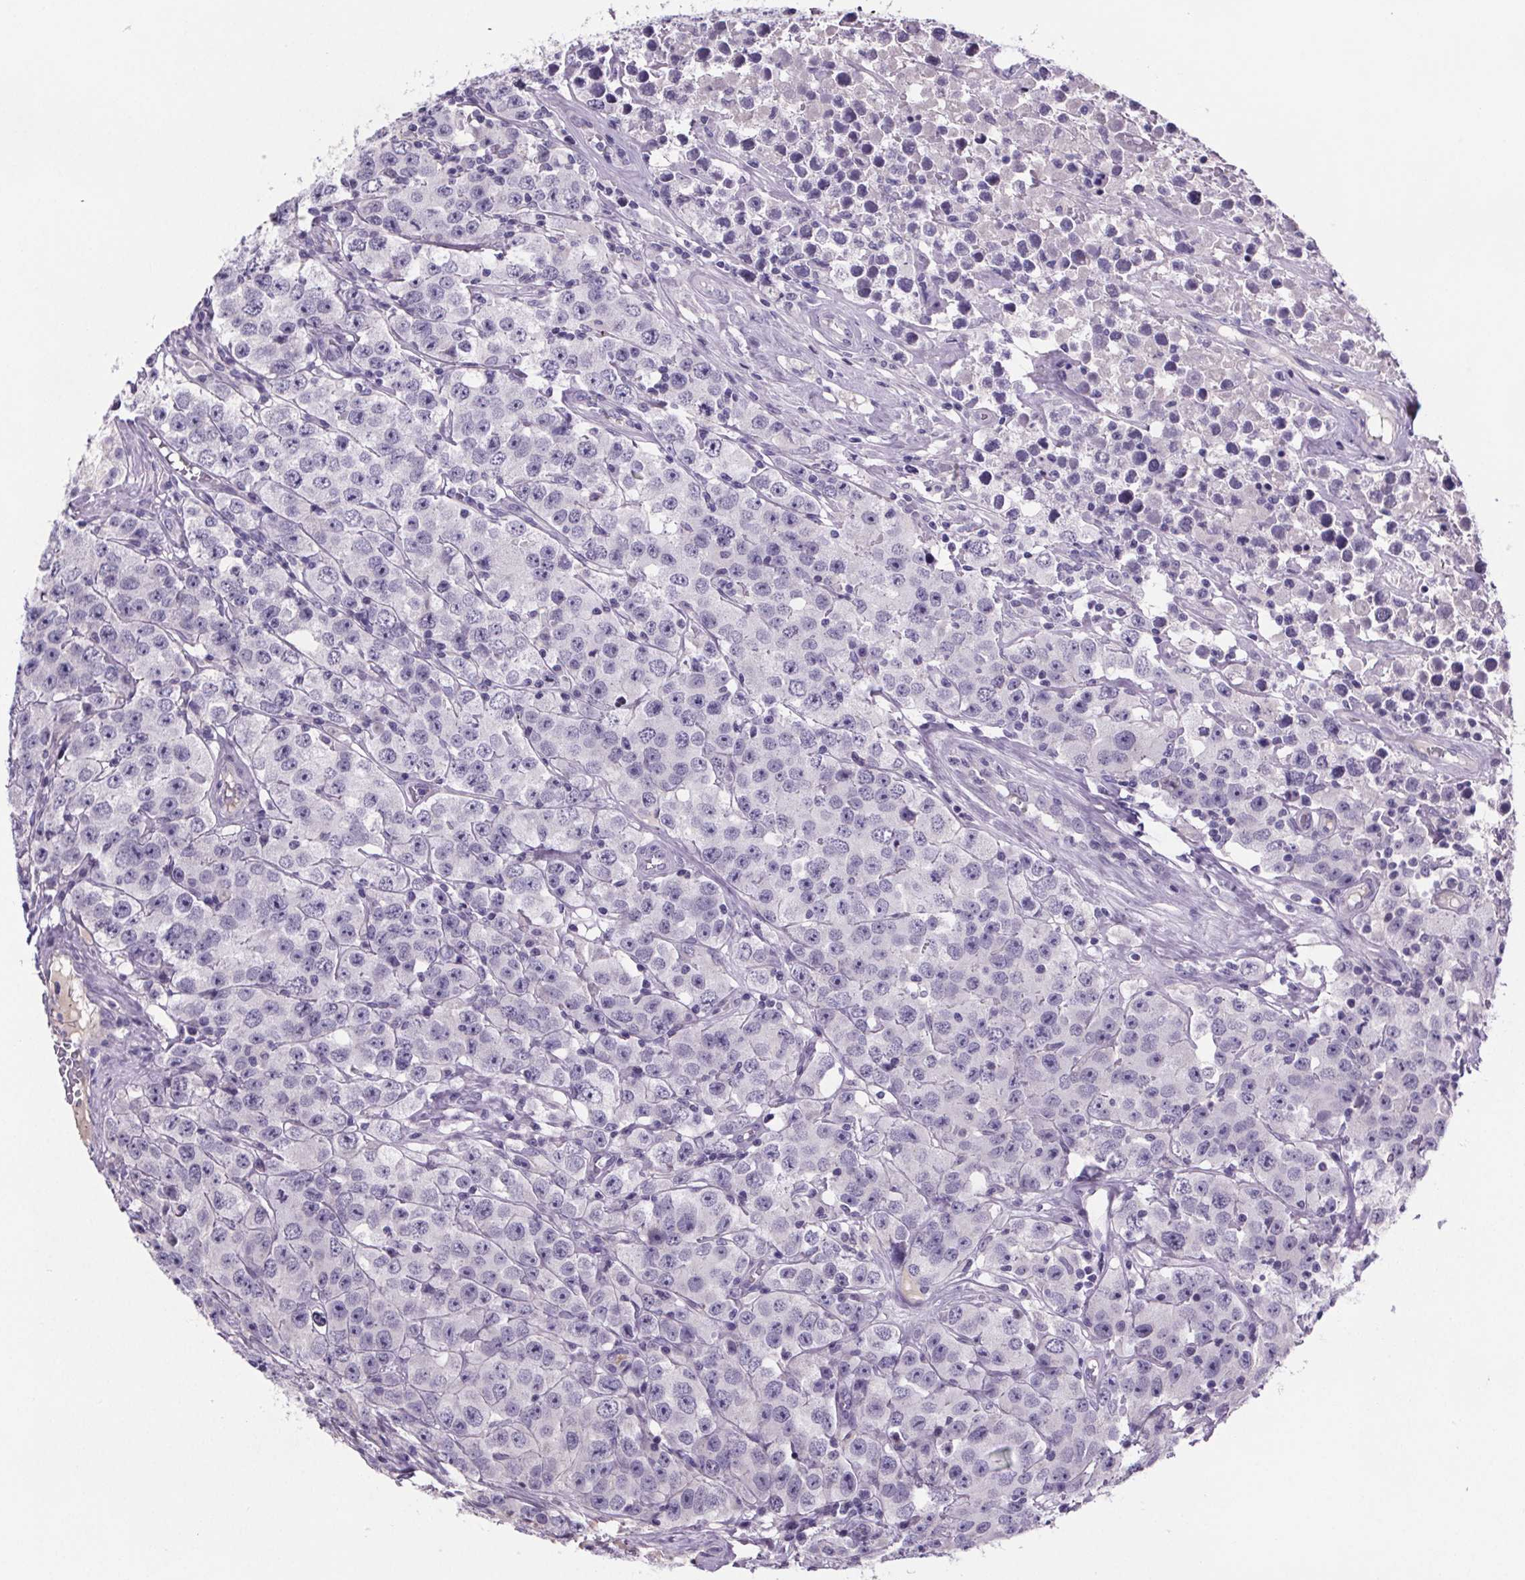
{"staining": {"intensity": "negative", "quantity": "none", "location": "none"}, "tissue": "testis cancer", "cell_type": "Tumor cells", "image_type": "cancer", "snomed": [{"axis": "morphology", "description": "Seminoma, NOS"}, {"axis": "topography", "description": "Testis"}], "caption": "DAB (3,3'-diaminobenzidine) immunohistochemical staining of human testis cancer exhibits no significant positivity in tumor cells. (Brightfield microscopy of DAB immunohistochemistry (IHC) at high magnification).", "gene": "CUBN", "patient": {"sex": "male", "age": 52}}